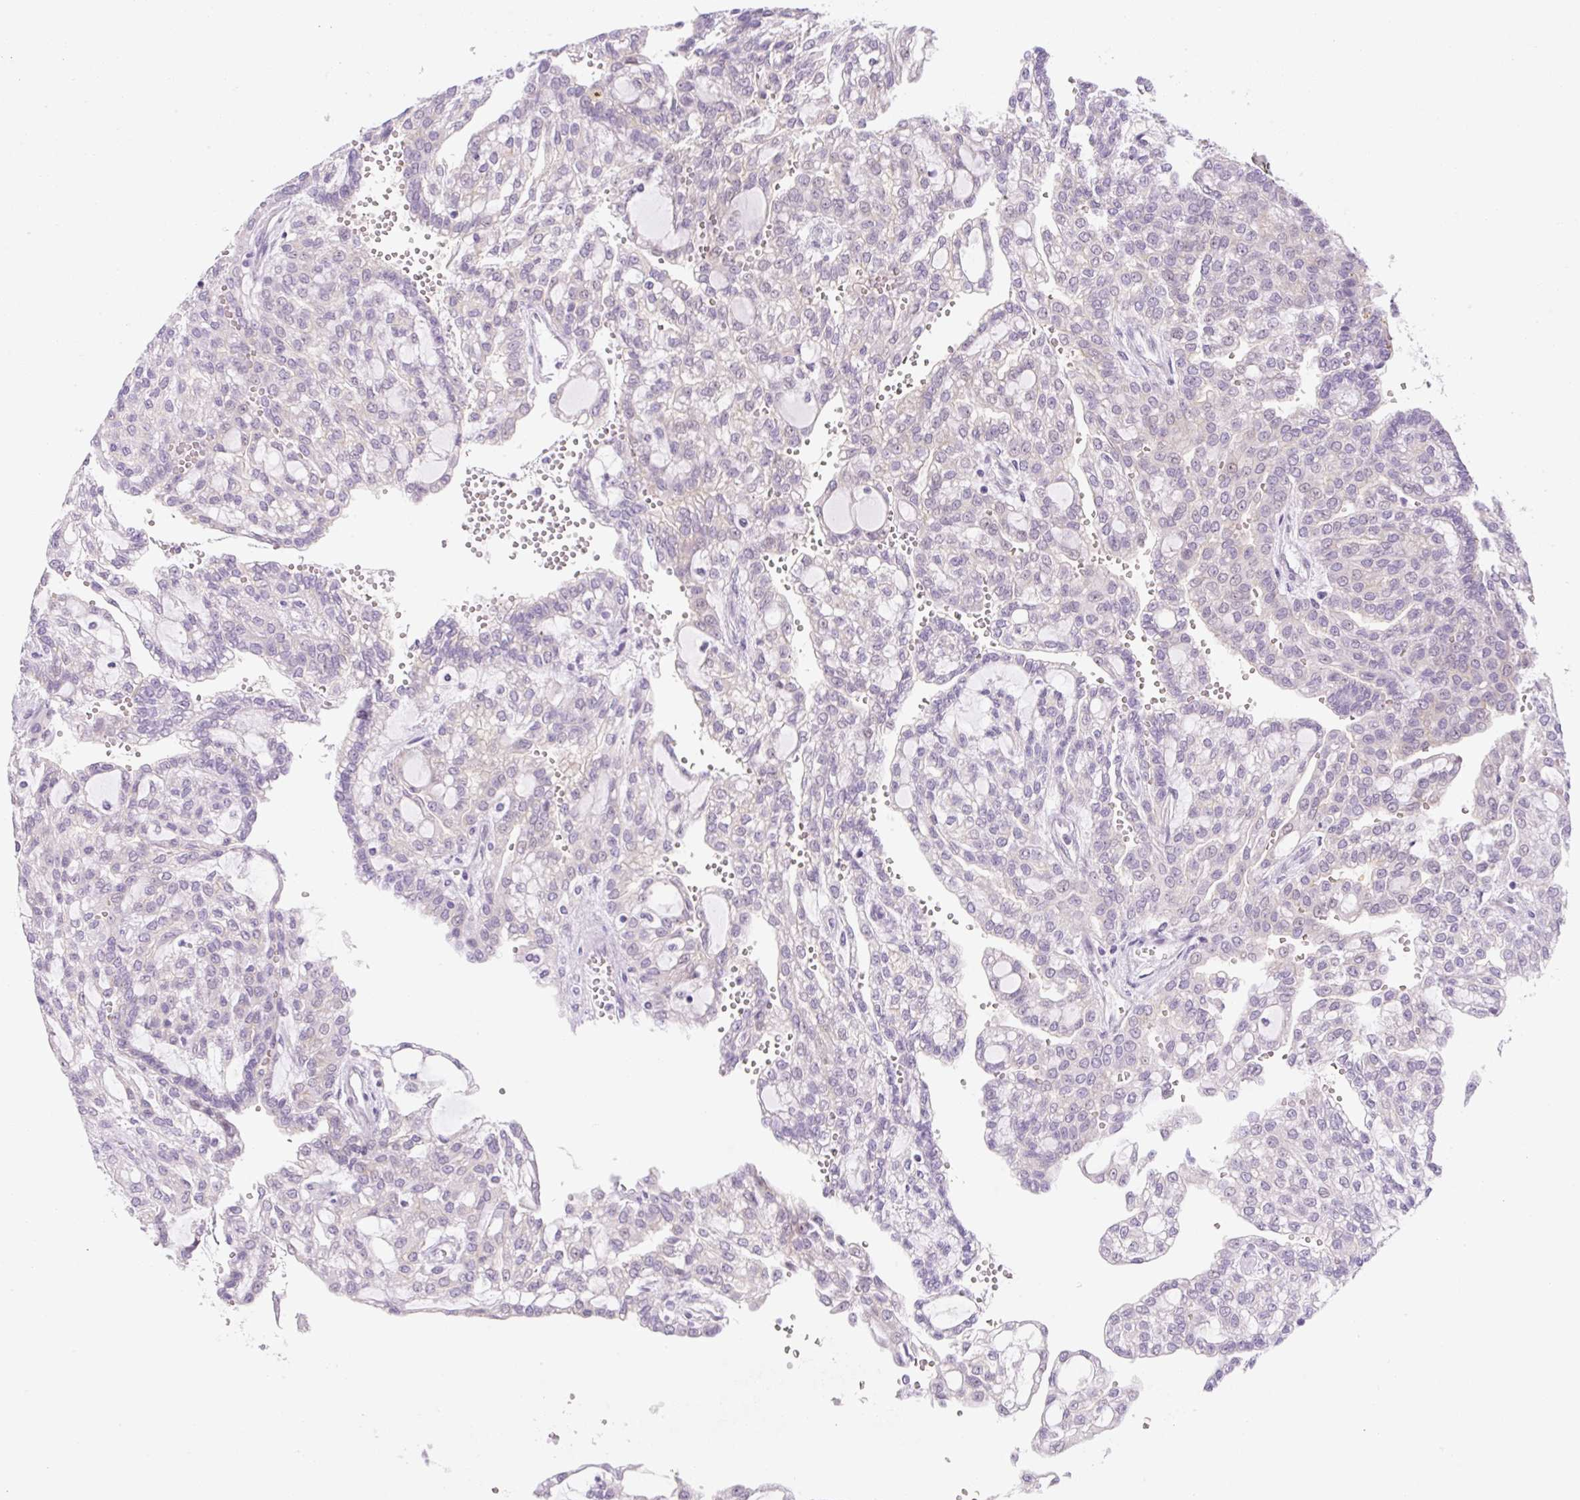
{"staining": {"intensity": "negative", "quantity": "none", "location": "none"}, "tissue": "renal cancer", "cell_type": "Tumor cells", "image_type": "cancer", "snomed": [{"axis": "morphology", "description": "Adenocarcinoma, NOS"}, {"axis": "topography", "description": "Kidney"}], "caption": "The histopathology image exhibits no significant positivity in tumor cells of renal cancer.", "gene": "SYNE3", "patient": {"sex": "male", "age": 63}}